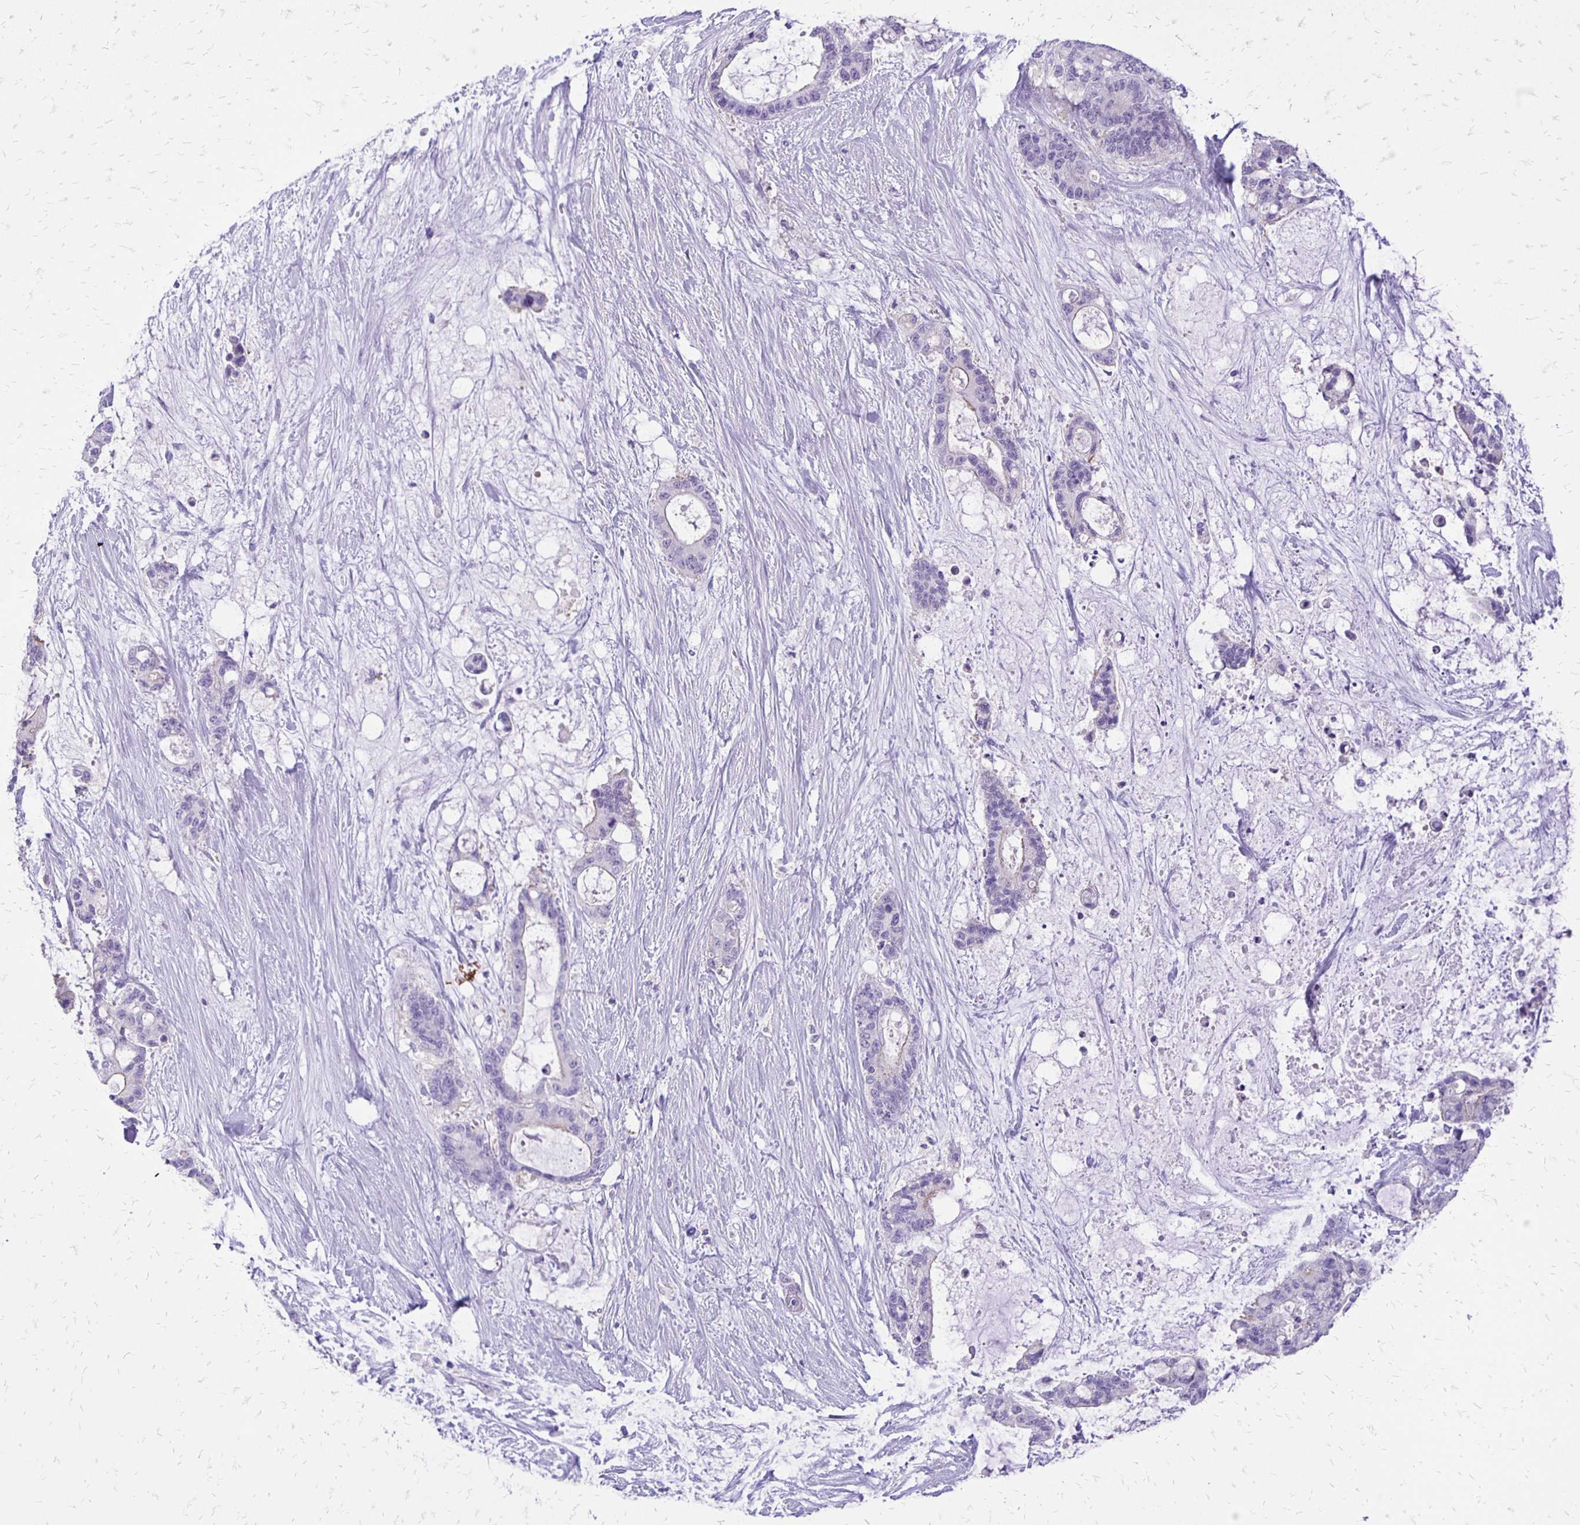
{"staining": {"intensity": "weak", "quantity": "<25%", "location": "cytoplasmic/membranous"}, "tissue": "liver cancer", "cell_type": "Tumor cells", "image_type": "cancer", "snomed": [{"axis": "morphology", "description": "Normal tissue, NOS"}, {"axis": "morphology", "description": "Cholangiocarcinoma"}, {"axis": "topography", "description": "Liver"}, {"axis": "topography", "description": "Peripheral nerve tissue"}], "caption": "Liver cancer was stained to show a protein in brown. There is no significant expression in tumor cells.", "gene": "ANKRD45", "patient": {"sex": "female", "age": 73}}